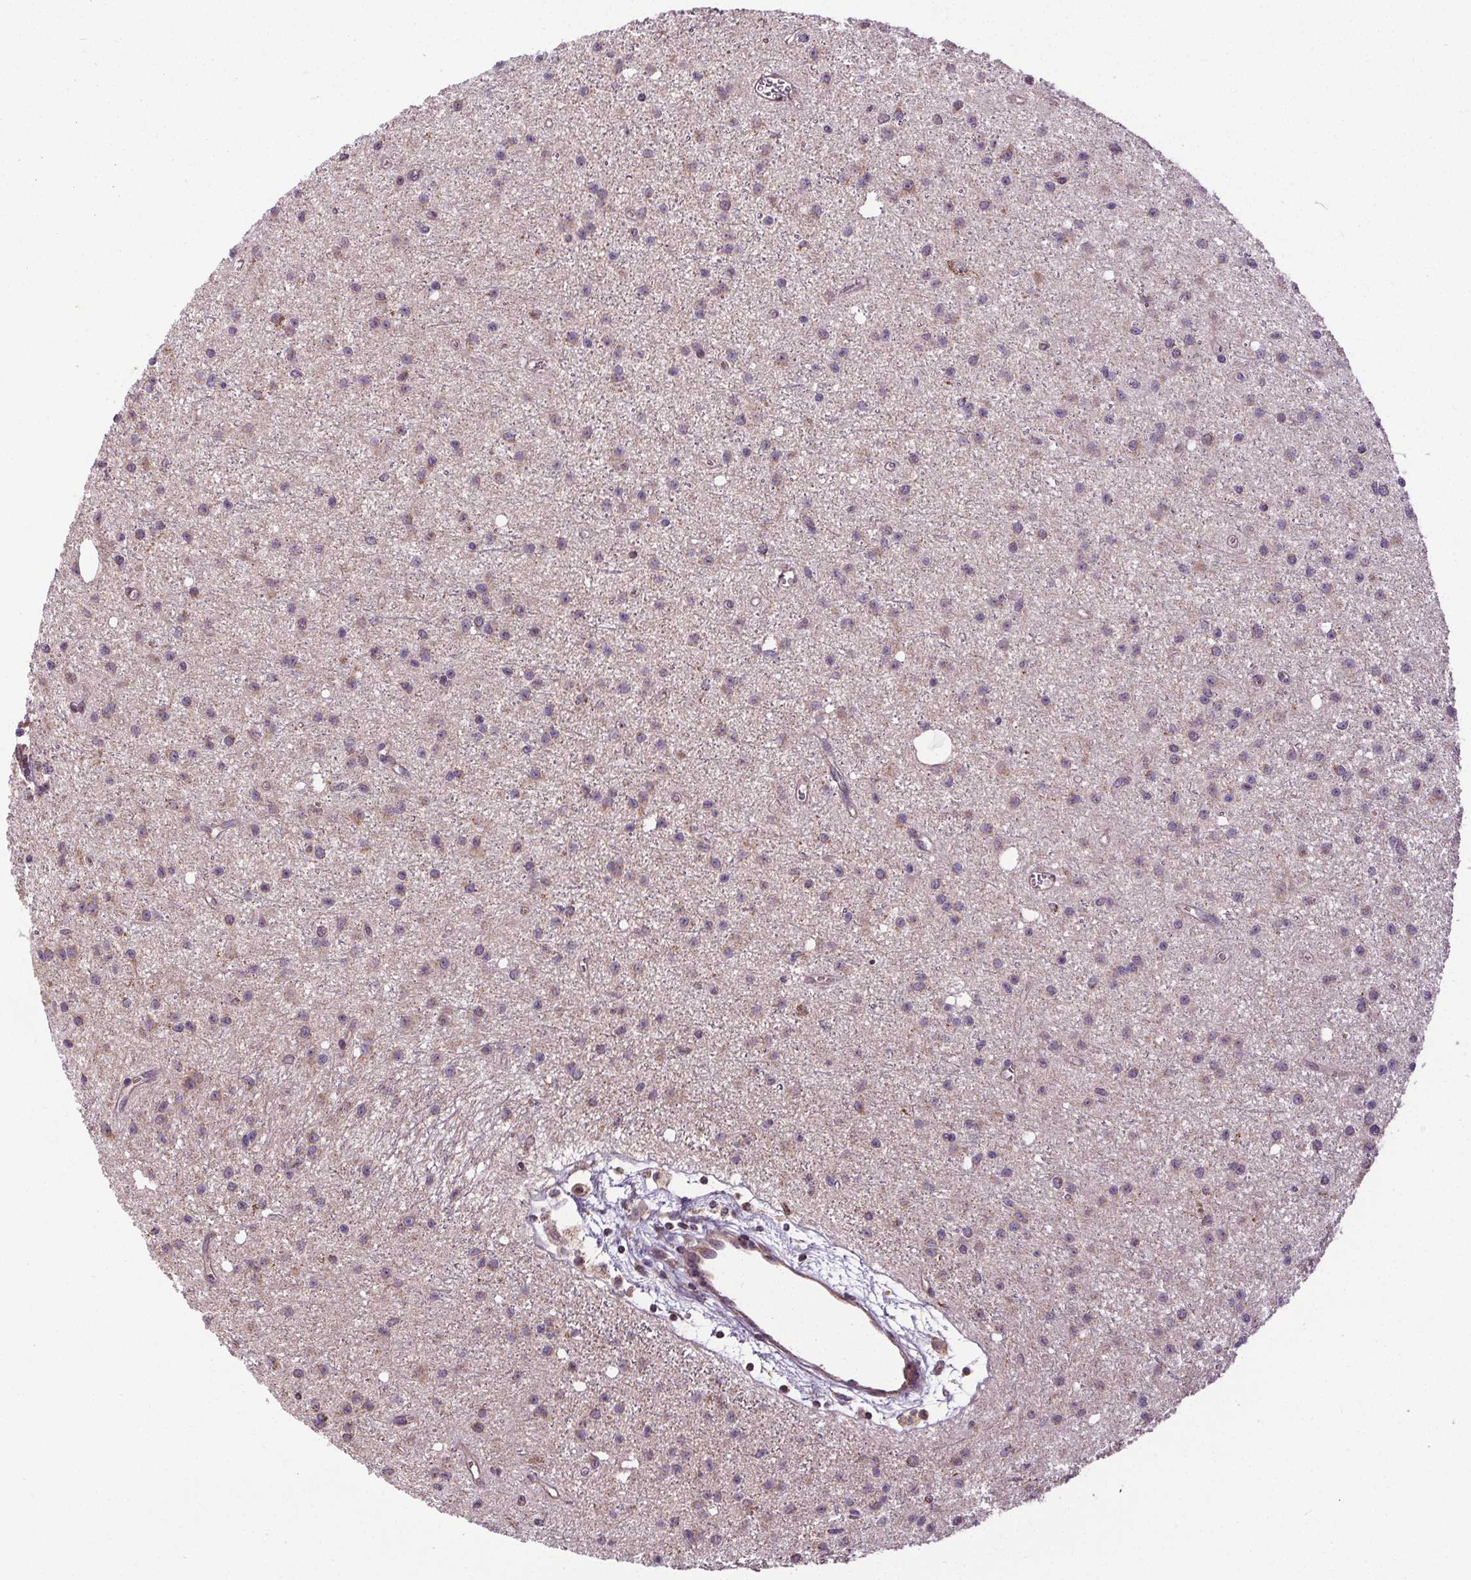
{"staining": {"intensity": "weak", "quantity": "<25%", "location": "cytoplasmic/membranous"}, "tissue": "glioma", "cell_type": "Tumor cells", "image_type": "cancer", "snomed": [{"axis": "morphology", "description": "Glioma, malignant, Low grade"}, {"axis": "topography", "description": "Brain"}], "caption": "This is a micrograph of immunohistochemistry staining of low-grade glioma (malignant), which shows no positivity in tumor cells.", "gene": "ZNF548", "patient": {"sex": "male", "age": 27}}